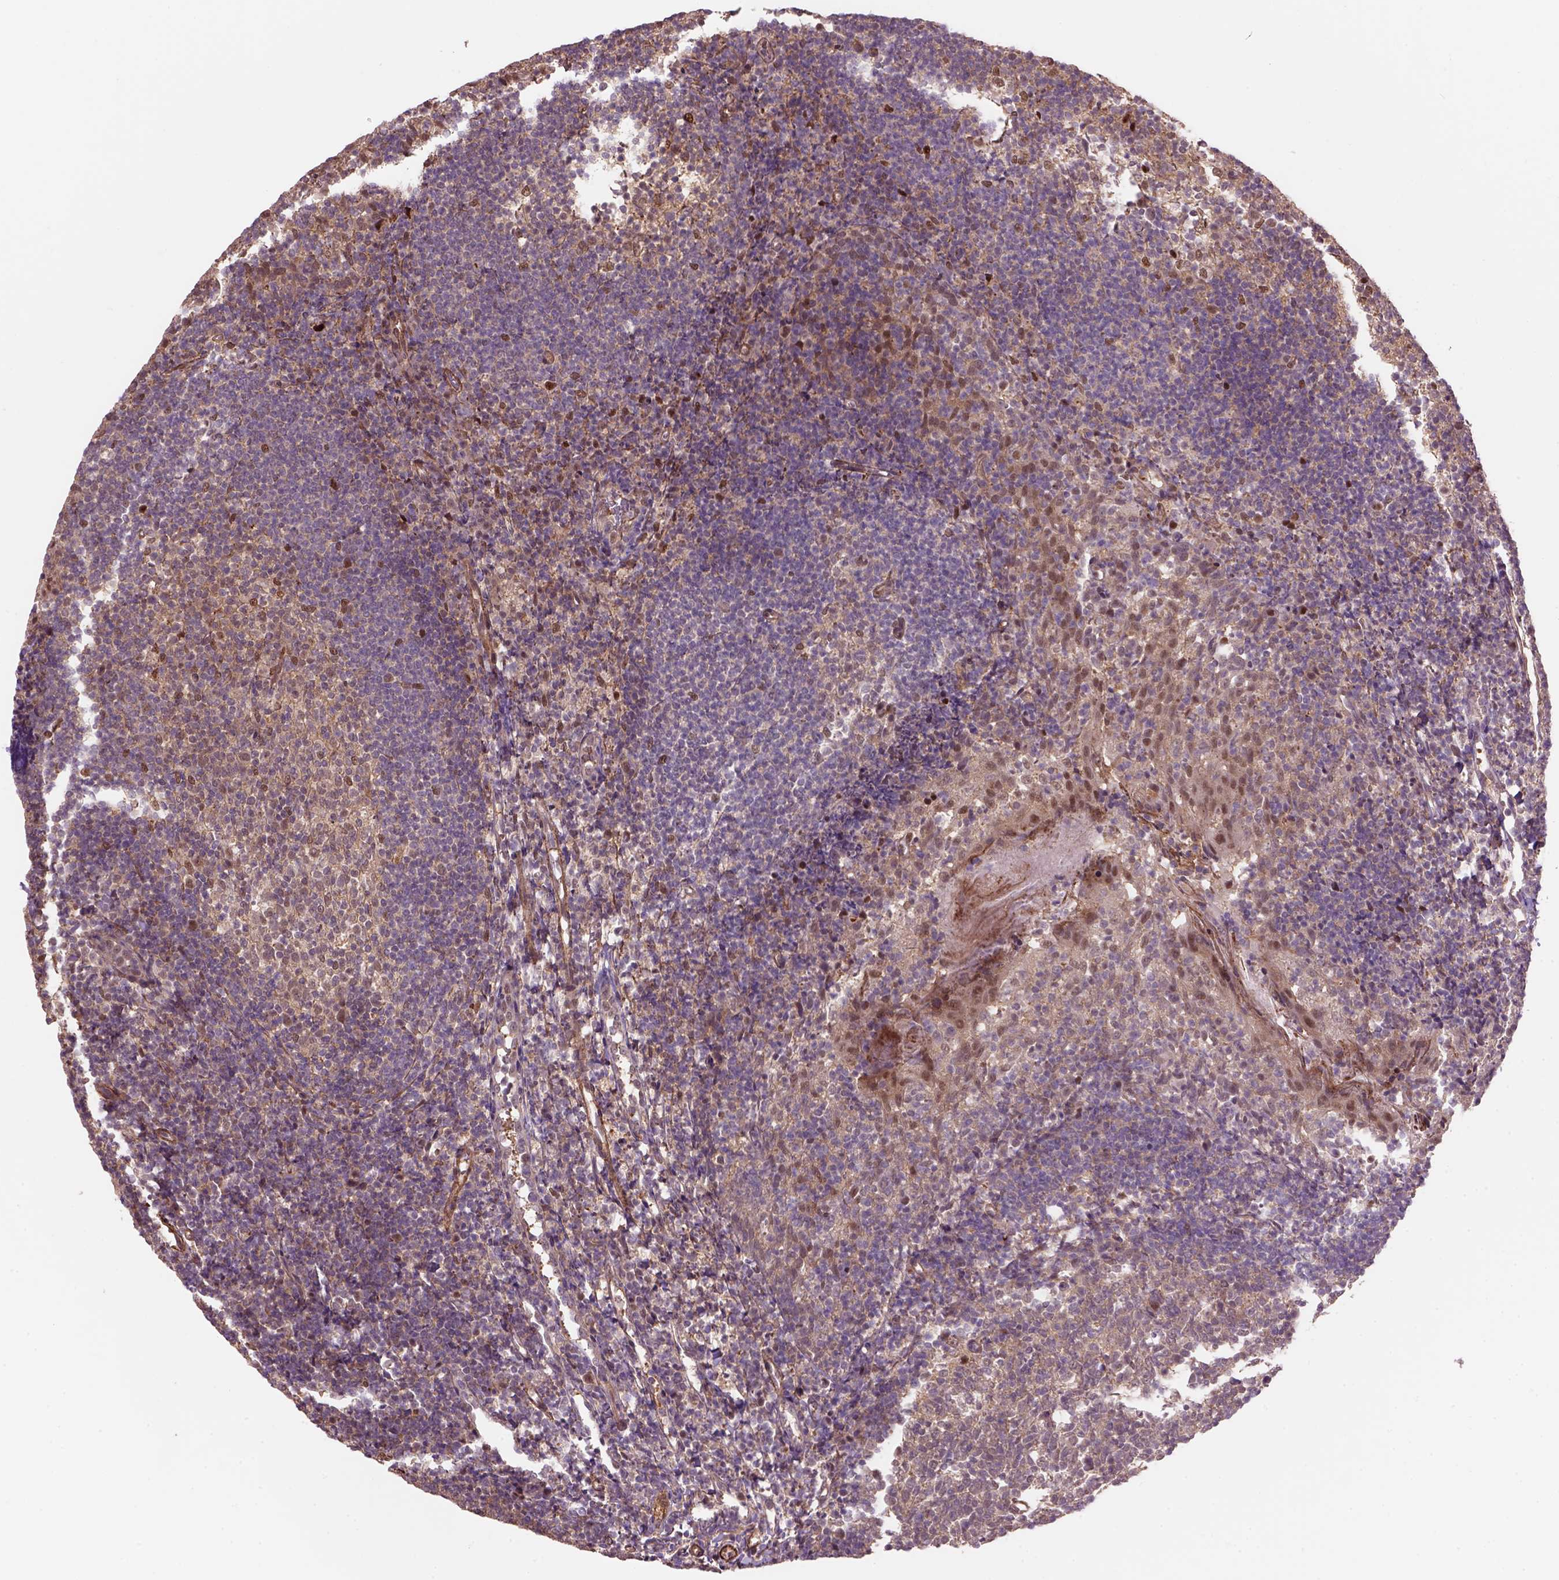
{"staining": {"intensity": "moderate", "quantity": "<25%", "location": "cytoplasmic/membranous,nuclear"}, "tissue": "tonsil", "cell_type": "Germinal center cells", "image_type": "normal", "snomed": [{"axis": "morphology", "description": "Normal tissue, NOS"}, {"axis": "topography", "description": "Tonsil"}], "caption": "A photomicrograph of human tonsil stained for a protein displays moderate cytoplasmic/membranous,nuclear brown staining in germinal center cells.", "gene": "PSMD11", "patient": {"sex": "female", "age": 10}}